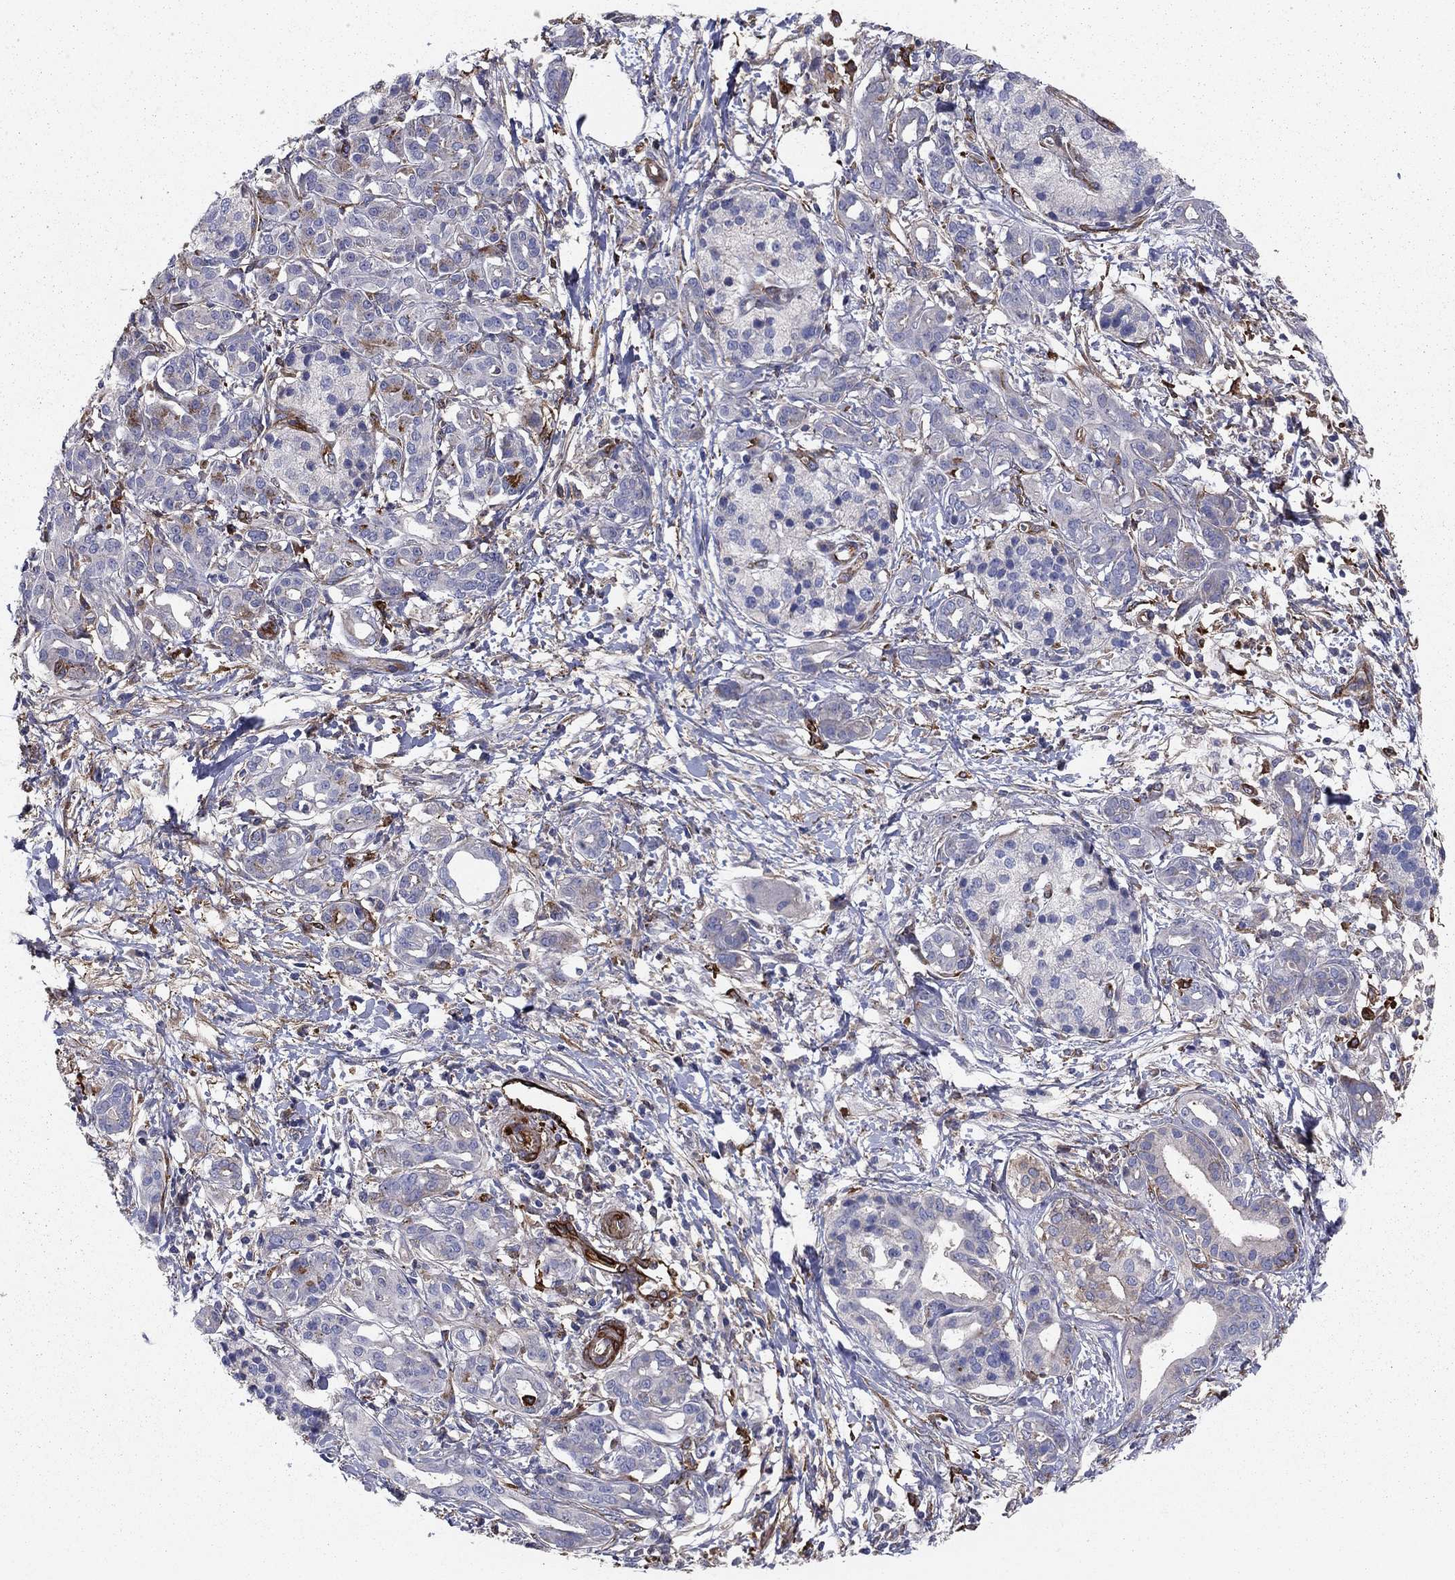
{"staining": {"intensity": "negative", "quantity": "none", "location": "none"}, "tissue": "pancreatic cancer", "cell_type": "Tumor cells", "image_type": "cancer", "snomed": [{"axis": "morphology", "description": "Adenocarcinoma, NOS"}, {"axis": "topography", "description": "Pancreas"}], "caption": "The image exhibits no staining of tumor cells in adenocarcinoma (pancreatic).", "gene": "EHBP1L1", "patient": {"sex": "male", "age": 72}}